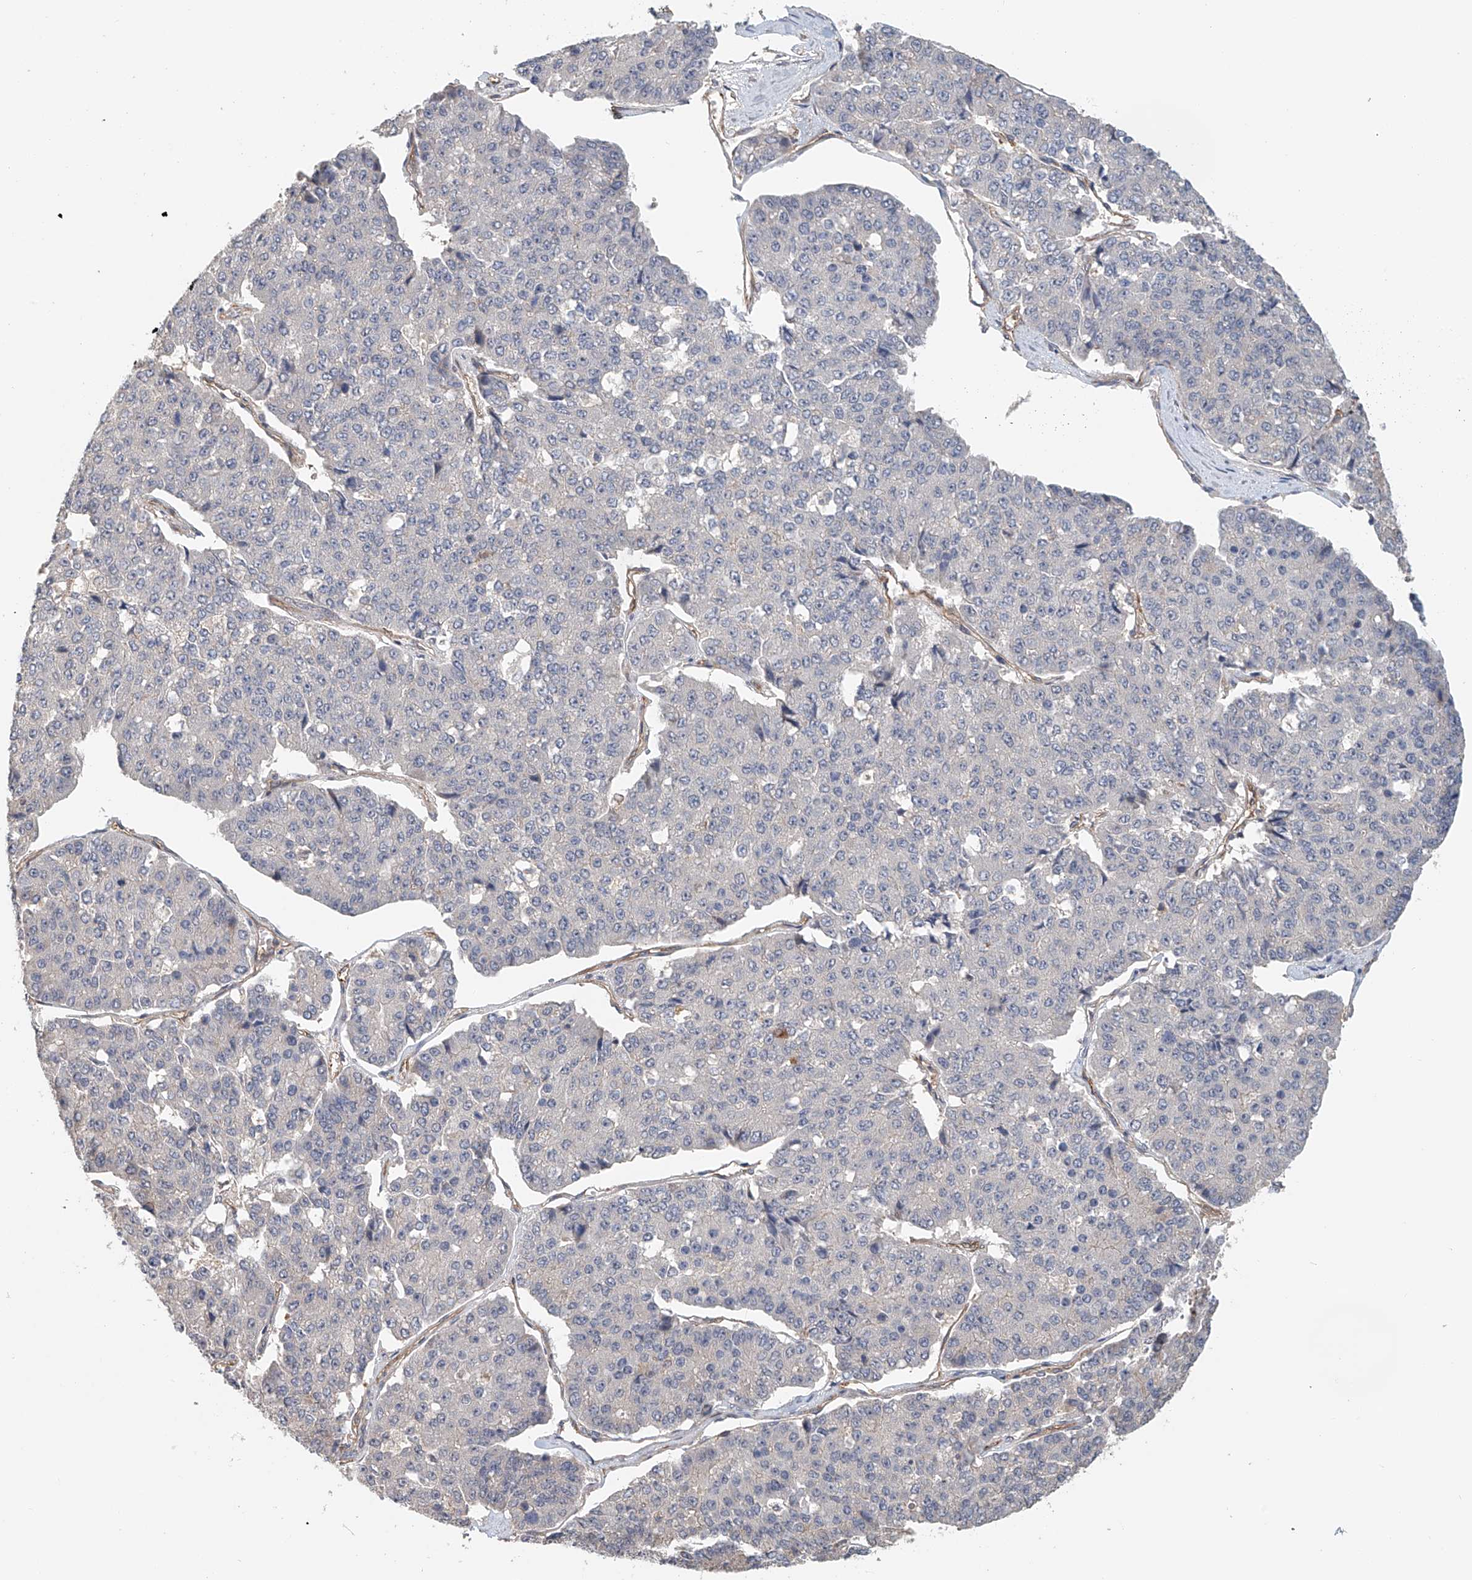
{"staining": {"intensity": "negative", "quantity": "none", "location": "none"}, "tissue": "pancreatic cancer", "cell_type": "Tumor cells", "image_type": "cancer", "snomed": [{"axis": "morphology", "description": "Adenocarcinoma, NOS"}, {"axis": "topography", "description": "Pancreas"}], "caption": "A micrograph of pancreatic adenocarcinoma stained for a protein exhibits no brown staining in tumor cells. The staining was performed using DAB to visualize the protein expression in brown, while the nuclei were stained in blue with hematoxylin (Magnification: 20x).", "gene": "FRYL", "patient": {"sex": "male", "age": 50}}